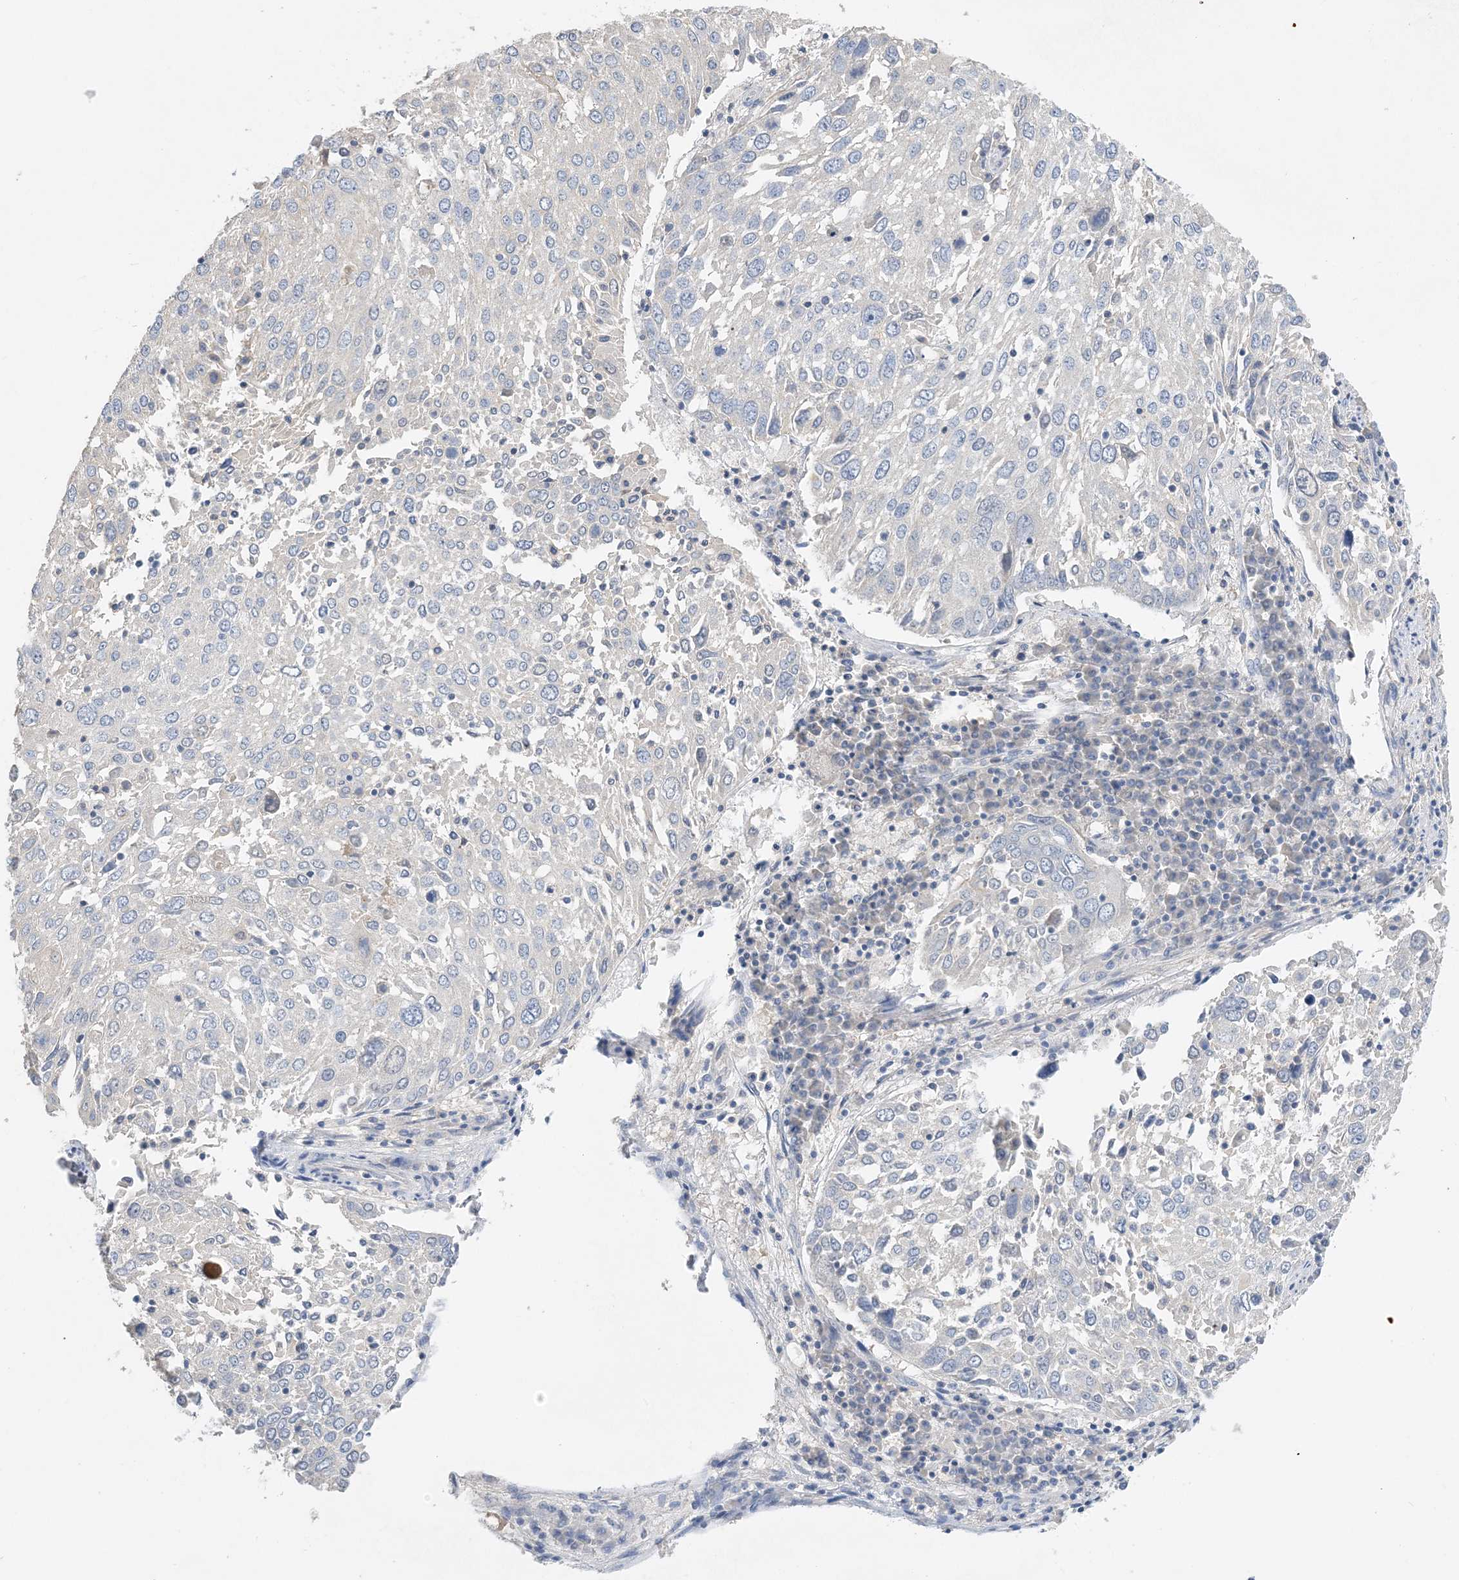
{"staining": {"intensity": "negative", "quantity": "none", "location": "none"}, "tissue": "lung cancer", "cell_type": "Tumor cells", "image_type": "cancer", "snomed": [{"axis": "morphology", "description": "Squamous cell carcinoma, NOS"}, {"axis": "topography", "description": "Lung"}], "caption": "Micrograph shows no significant protein positivity in tumor cells of lung squamous cell carcinoma. (DAB (3,3'-diaminobenzidine) immunohistochemistry (IHC), high magnification).", "gene": "KPRP", "patient": {"sex": "male", "age": 65}}